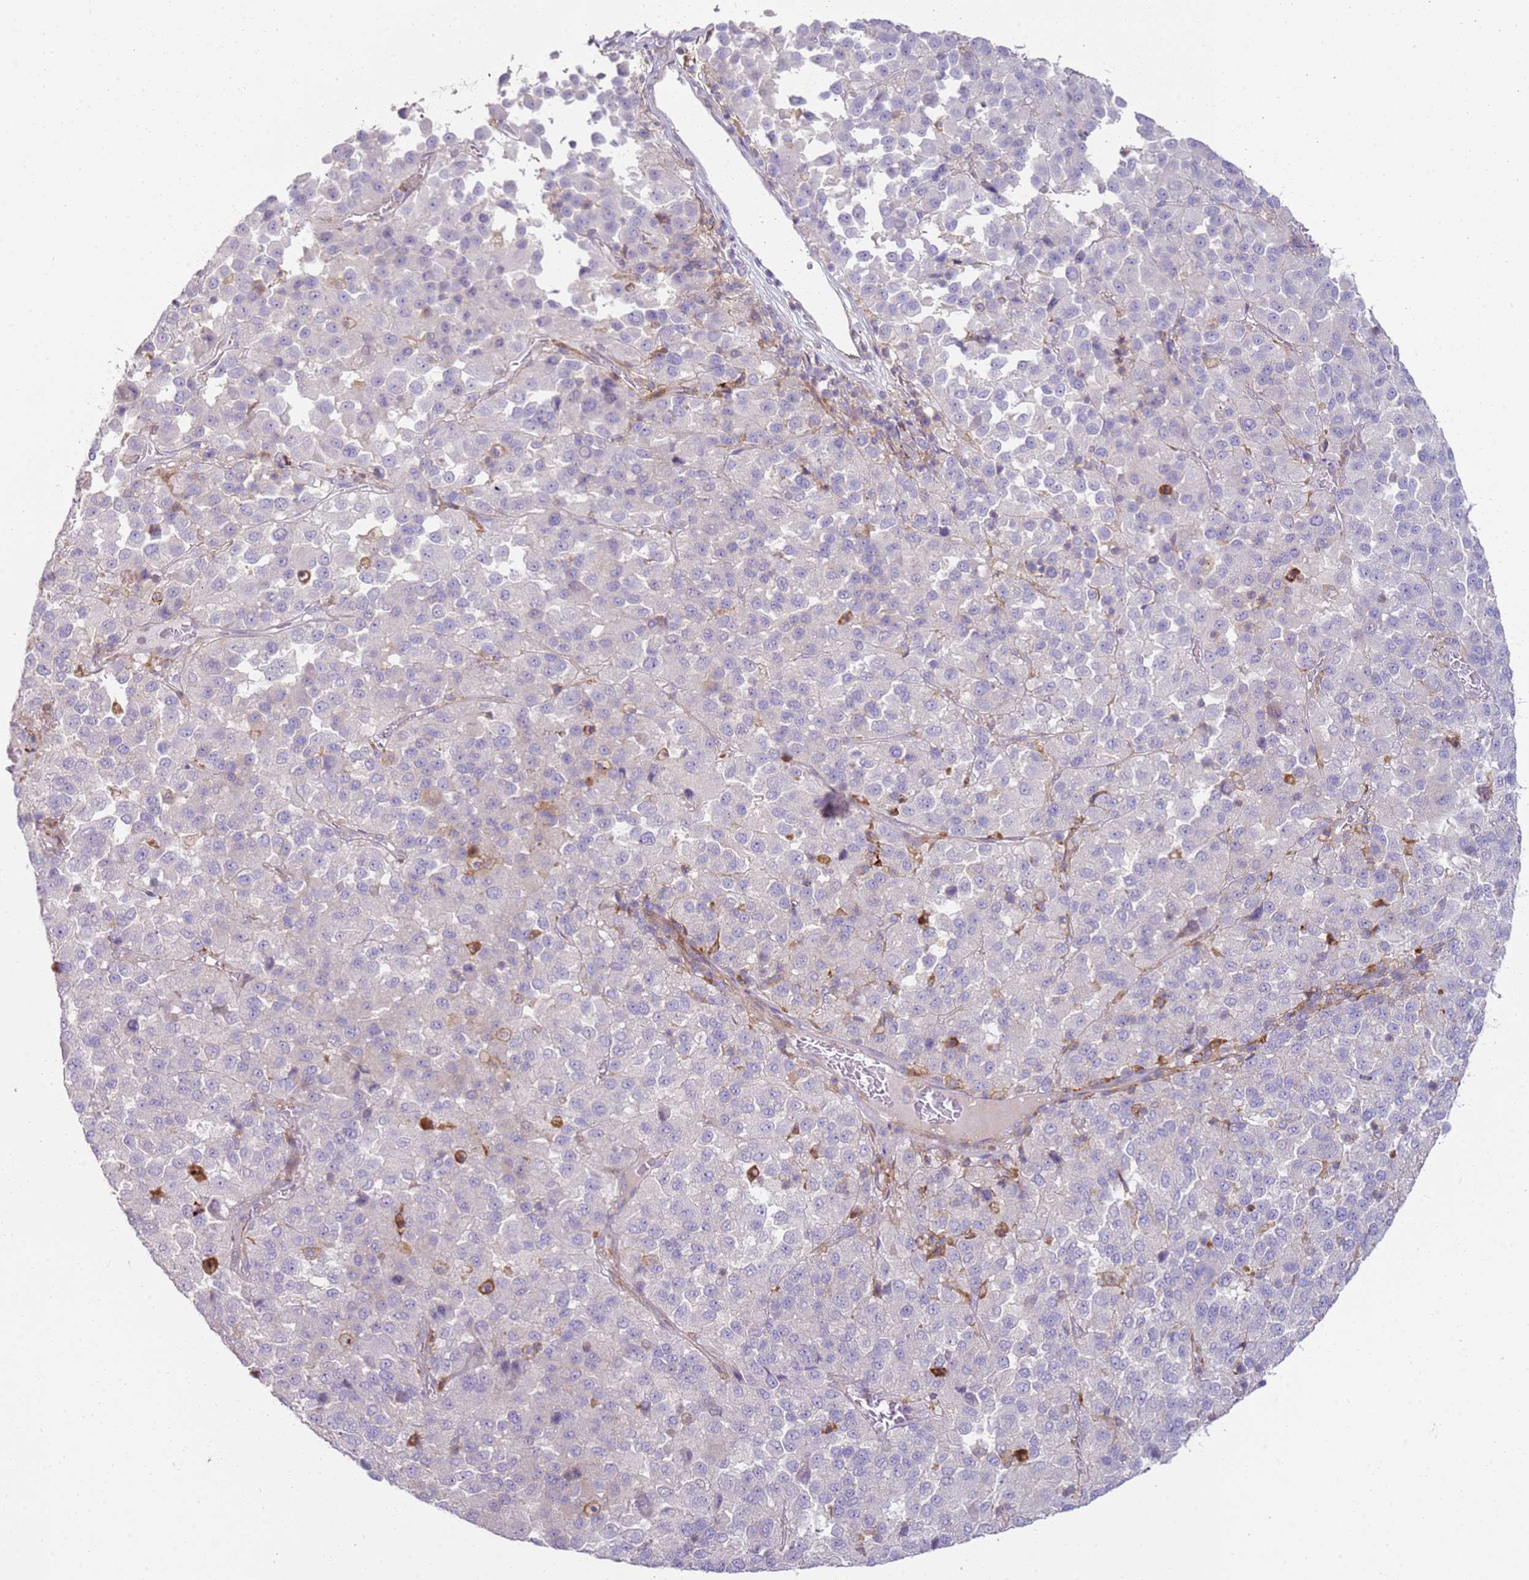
{"staining": {"intensity": "negative", "quantity": "none", "location": "none"}, "tissue": "melanoma", "cell_type": "Tumor cells", "image_type": "cancer", "snomed": [{"axis": "morphology", "description": "Malignant melanoma, Metastatic site"}, {"axis": "topography", "description": "Lung"}], "caption": "Immunohistochemistry micrograph of neoplastic tissue: malignant melanoma (metastatic site) stained with DAB (3,3'-diaminobenzidine) demonstrates no significant protein expression in tumor cells. (Brightfield microscopy of DAB (3,3'-diaminobenzidine) IHC at high magnification).", "gene": "FPR1", "patient": {"sex": "male", "age": 64}}